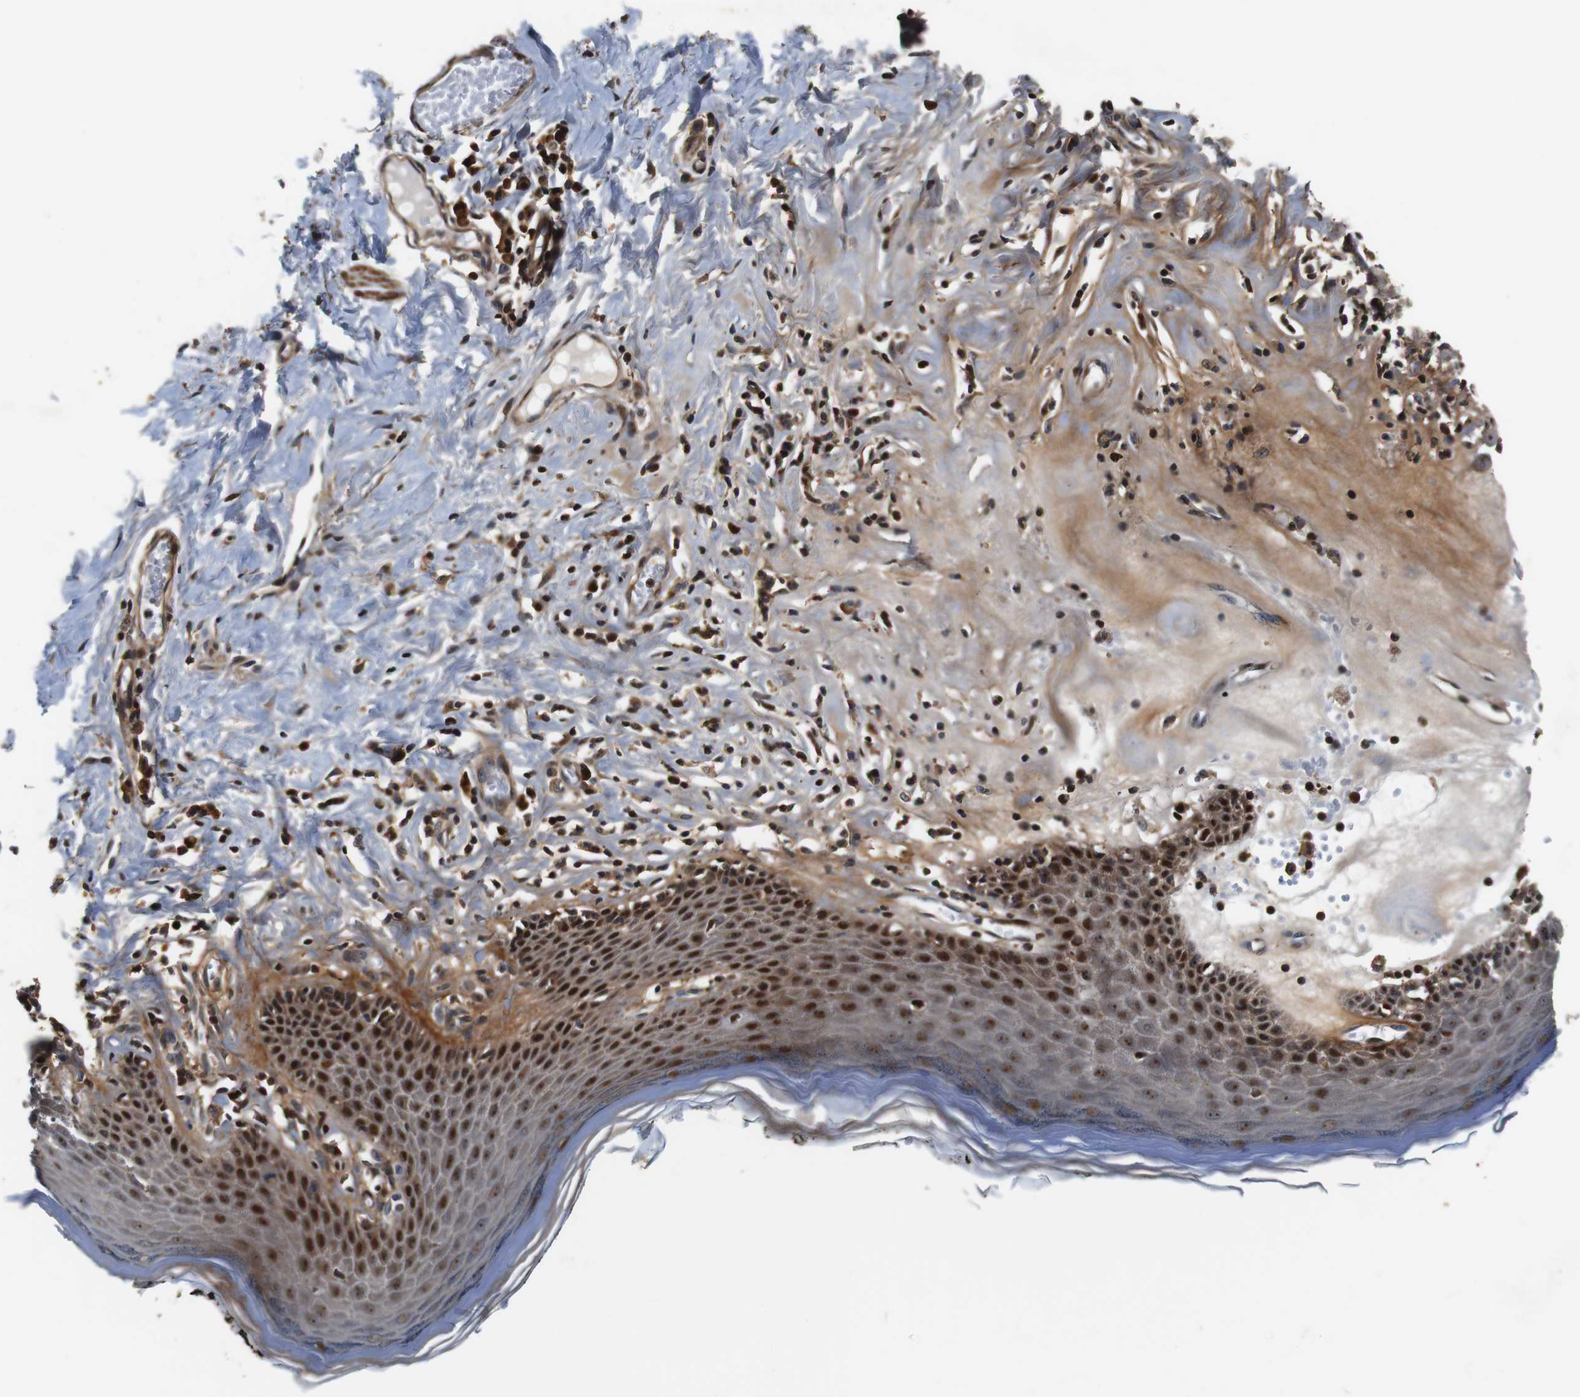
{"staining": {"intensity": "strong", "quantity": ">75%", "location": "nuclear"}, "tissue": "skin", "cell_type": "Epidermal cells", "image_type": "normal", "snomed": [{"axis": "morphology", "description": "Normal tissue, NOS"}, {"axis": "morphology", "description": "Inflammation, NOS"}, {"axis": "topography", "description": "Vulva"}], "caption": "This is an image of immunohistochemistry (IHC) staining of benign skin, which shows strong expression in the nuclear of epidermal cells.", "gene": "LRP4", "patient": {"sex": "female", "age": 84}}